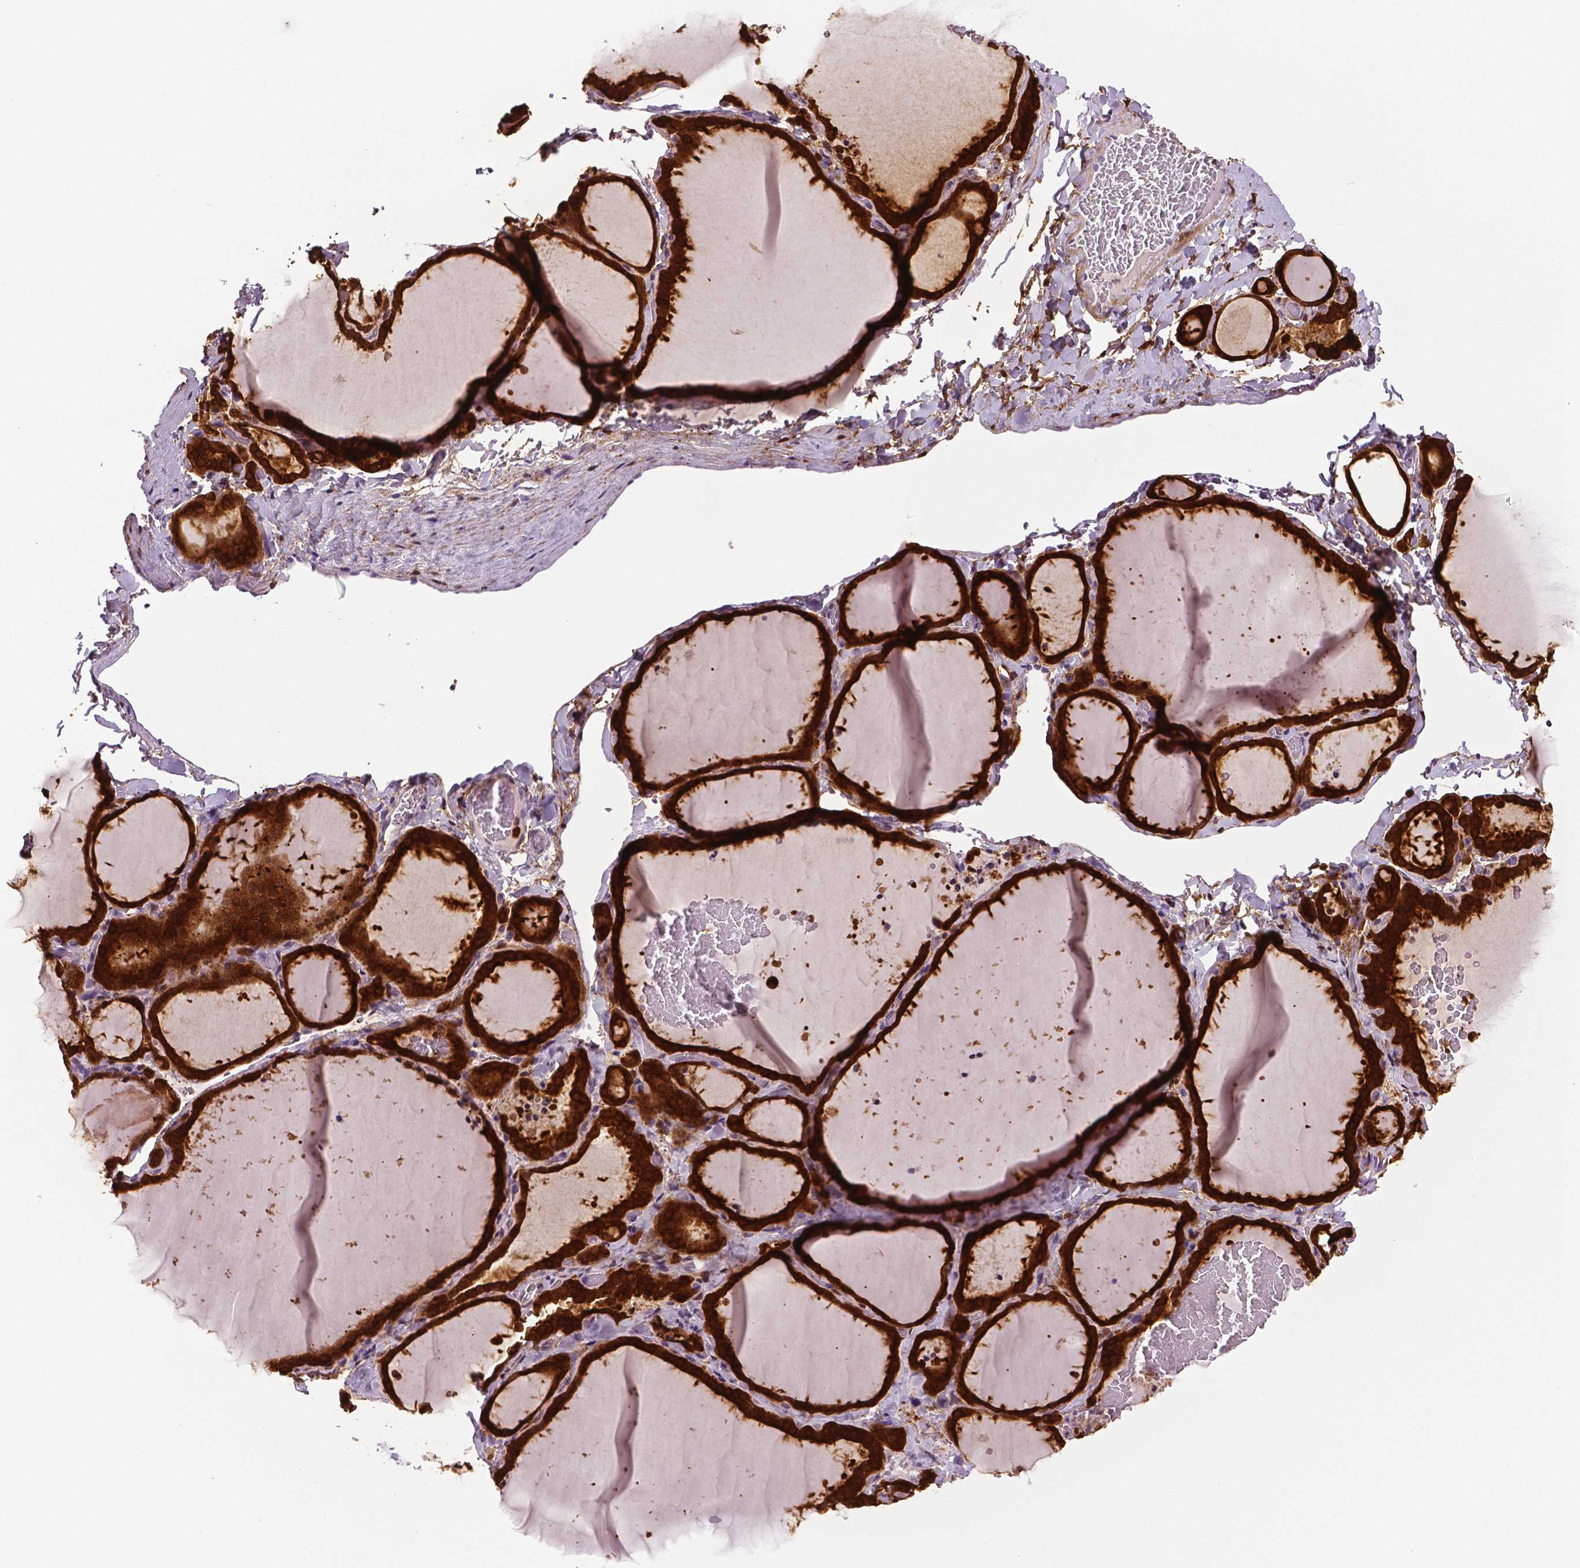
{"staining": {"intensity": "strong", "quantity": ">75%", "location": "cytoplasmic/membranous,nuclear"}, "tissue": "thyroid gland", "cell_type": "Glandular cells", "image_type": "normal", "snomed": [{"axis": "morphology", "description": "Normal tissue, NOS"}, {"axis": "topography", "description": "Thyroid gland"}], "caption": "This micrograph reveals immunohistochemistry (IHC) staining of unremarkable thyroid gland, with high strong cytoplasmic/membranous,nuclear expression in about >75% of glandular cells.", "gene": "PHGDH", "patient": {"sex": "female", "age": 22}}